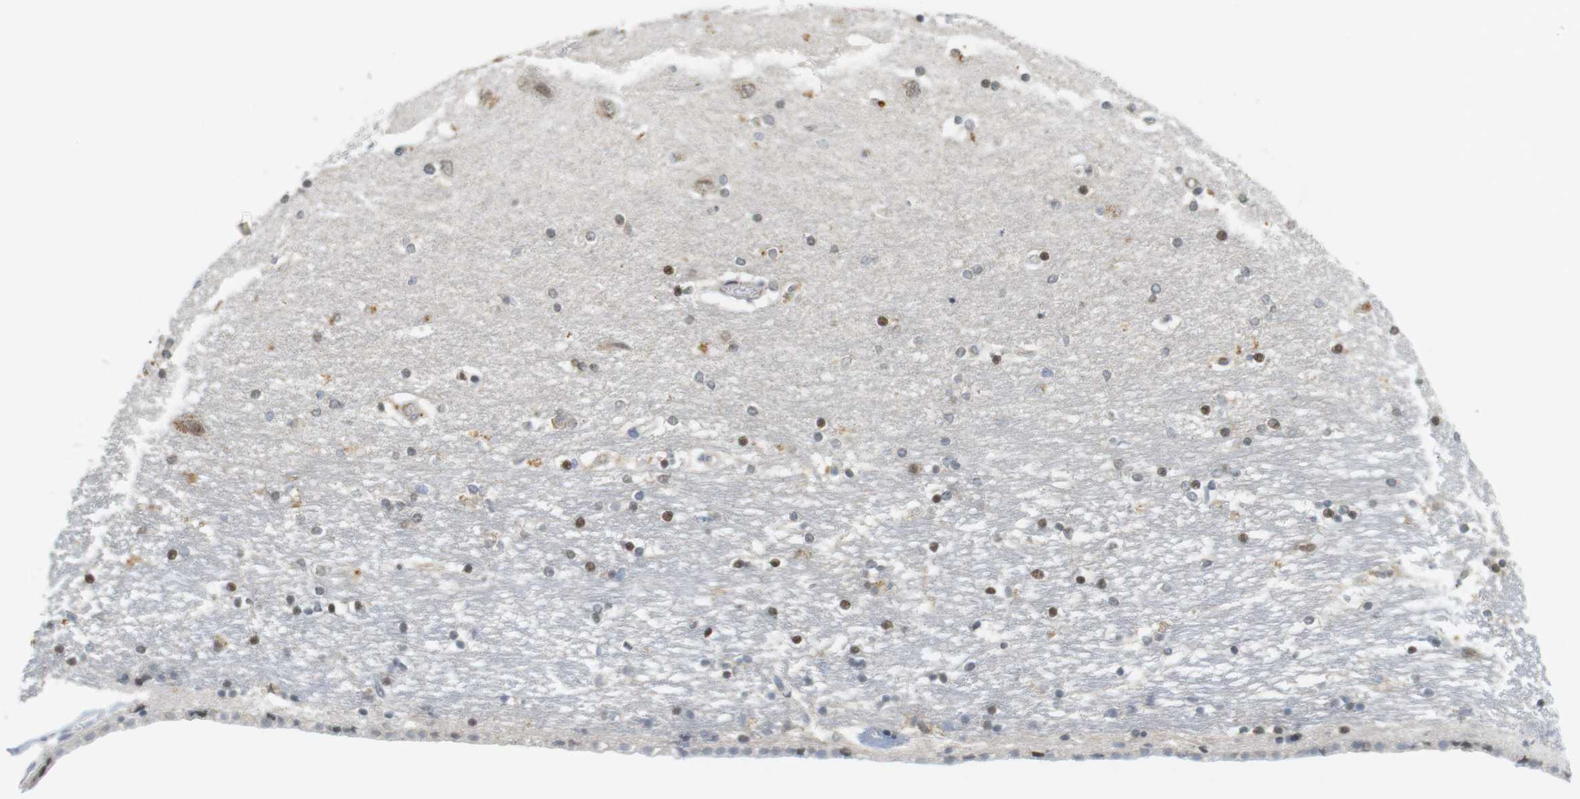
{"staining": {"intensity": "moderate", "quantity": "<25%", "location": "nuclear"}, "tissue": "hippocampus", "cell_type": "Glial cells", "image_type": "normal", "snomed": [{"axis": "morphology", "description": "Normal tissue, NOS"}, {"axis": "topography", "description": "Hippocampus"}], "caption": "Protein expression analysis of benign hippocampus reveals moderate nuclear staining in about <25% of glial cells.", "gene": "DMC1", "patient": {"sex": "female", "age": 54}}